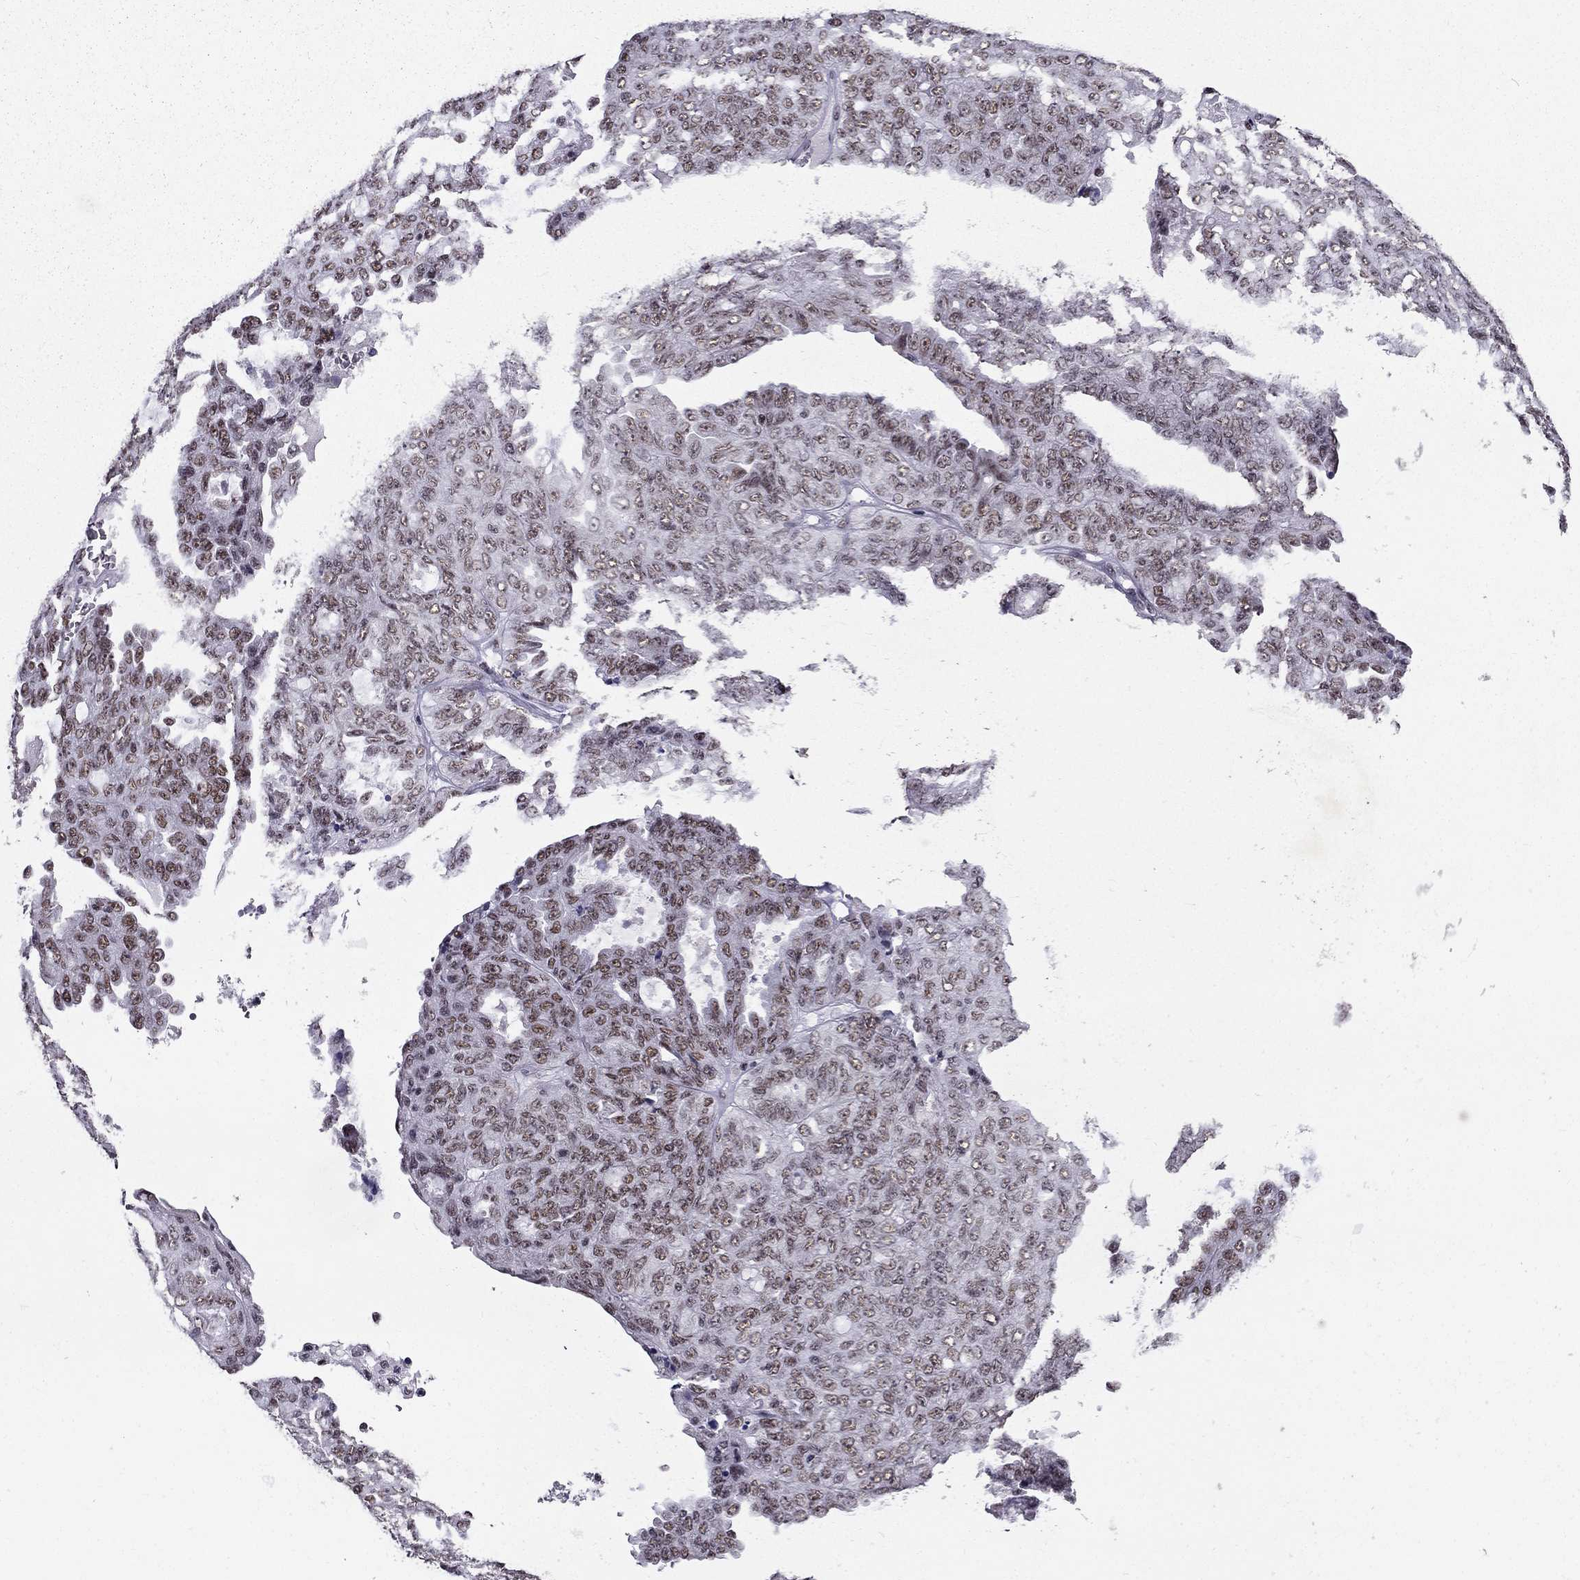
{"staining": {"intensity": "weak", "quantity": "25%-75%", "location": "nuclear"}, "tissue": "ovarian cancer", "cell_type": "Tumor cells", "image_type": "cancer", "snomed": [{"axis": "morphology", "description": "Cystadenocarcinoma, serous, NOS"}, {"axis": "topography", "description": "Ovary"}], "caption": "Immunohistochemical staining of ovarian serous cystadenocarcinoma exhibits low levels of weak nuclear protein staining in about 25%-75% of tumor cells.", "gene": "ZNF420", "patient": {"sex": "female", "age": 71}}